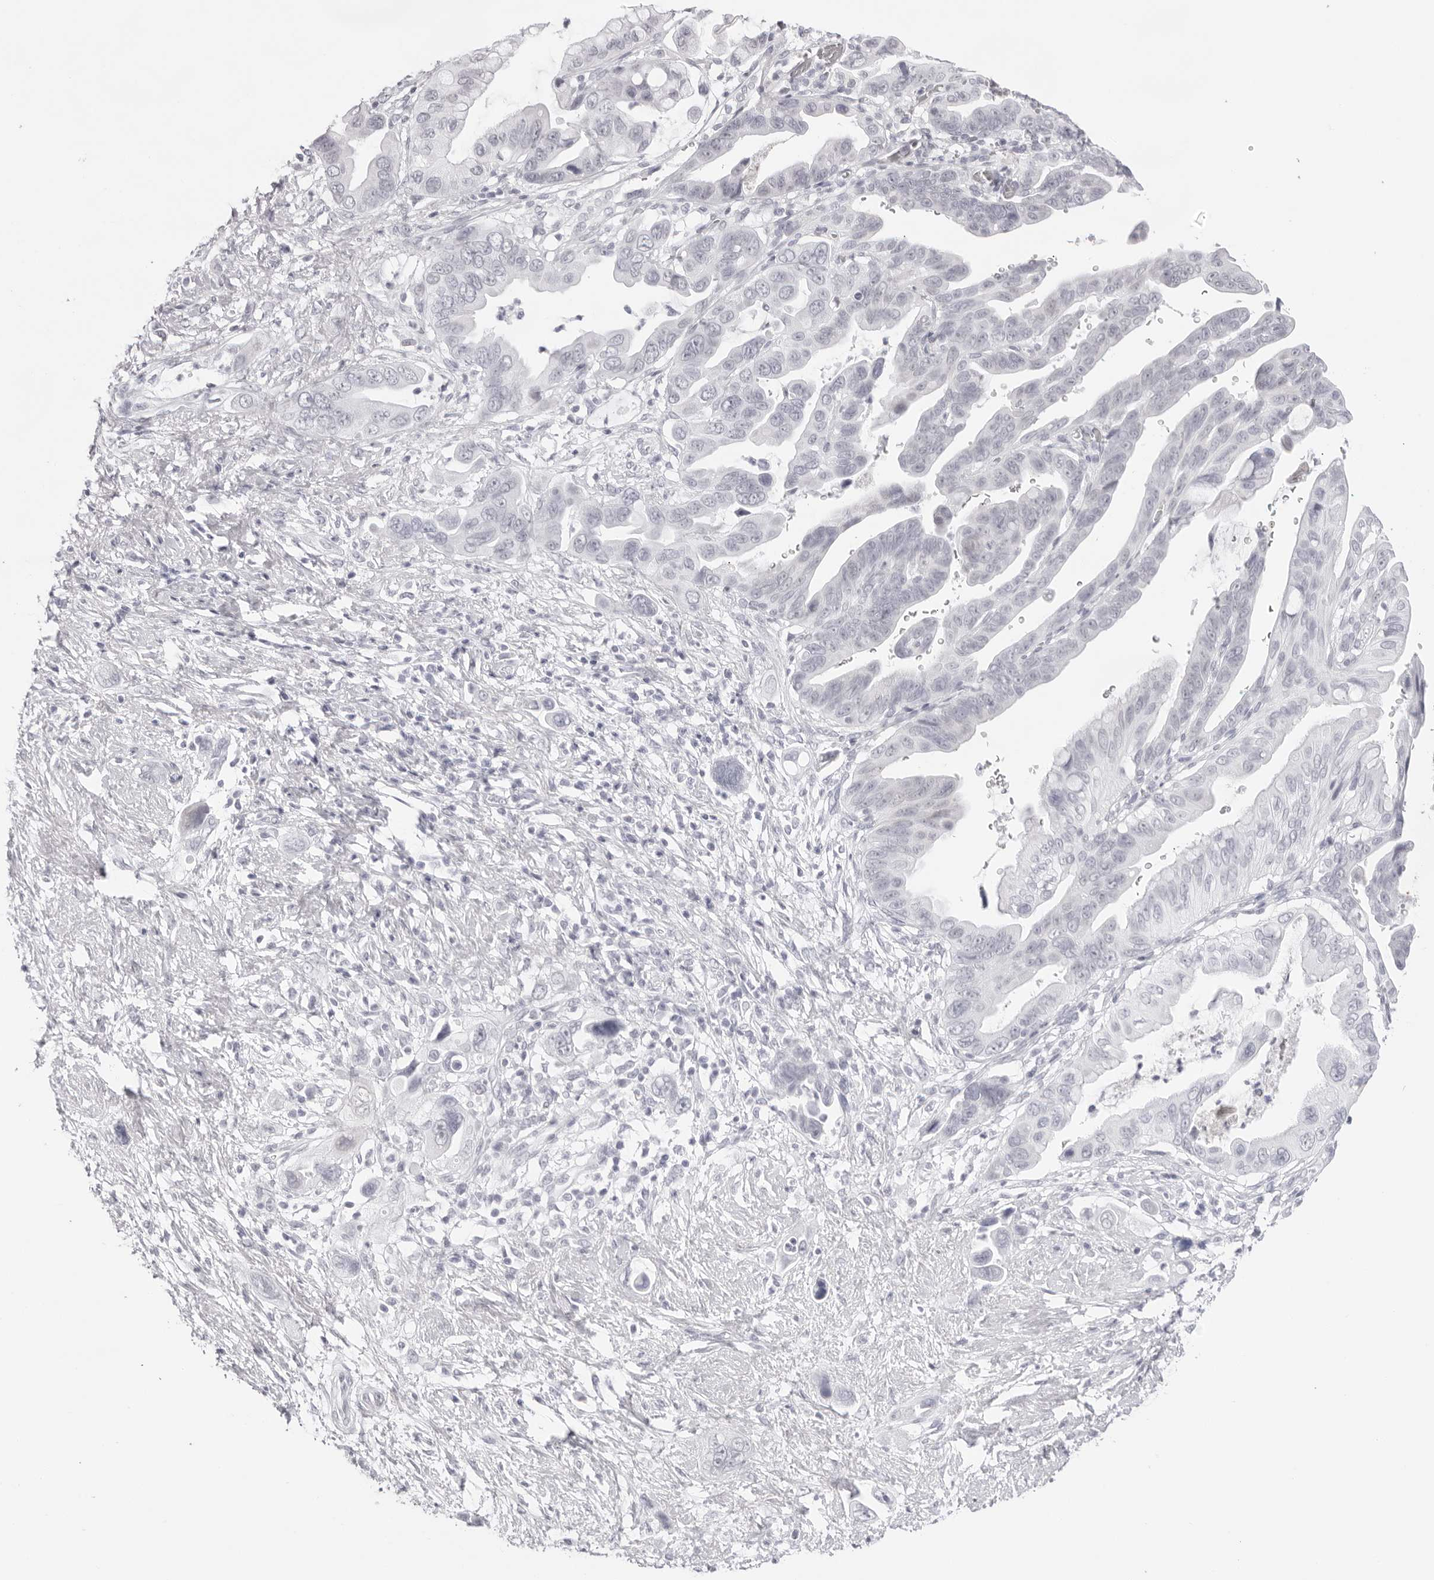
{"staining": {"intensity": "negative", "quantity": "none", "location": "none"}, "tissue": "pancreatic cancer", "cell_type": "Tumor cells", "image_type": "cancer", "snomed": [{"axis": "morphology", "description": "Adenocarcinoma, NOS"}, {"axis": "topography", "description": "Pancreas"}], "caption": "Tumor cells are negative for brown protein staining in adenocarcinoma (pancreatic). (DAB IHC with hematoxylin counter stain).", "gene": "KLK12", "patient": {"sex": "female", "age": 72}}